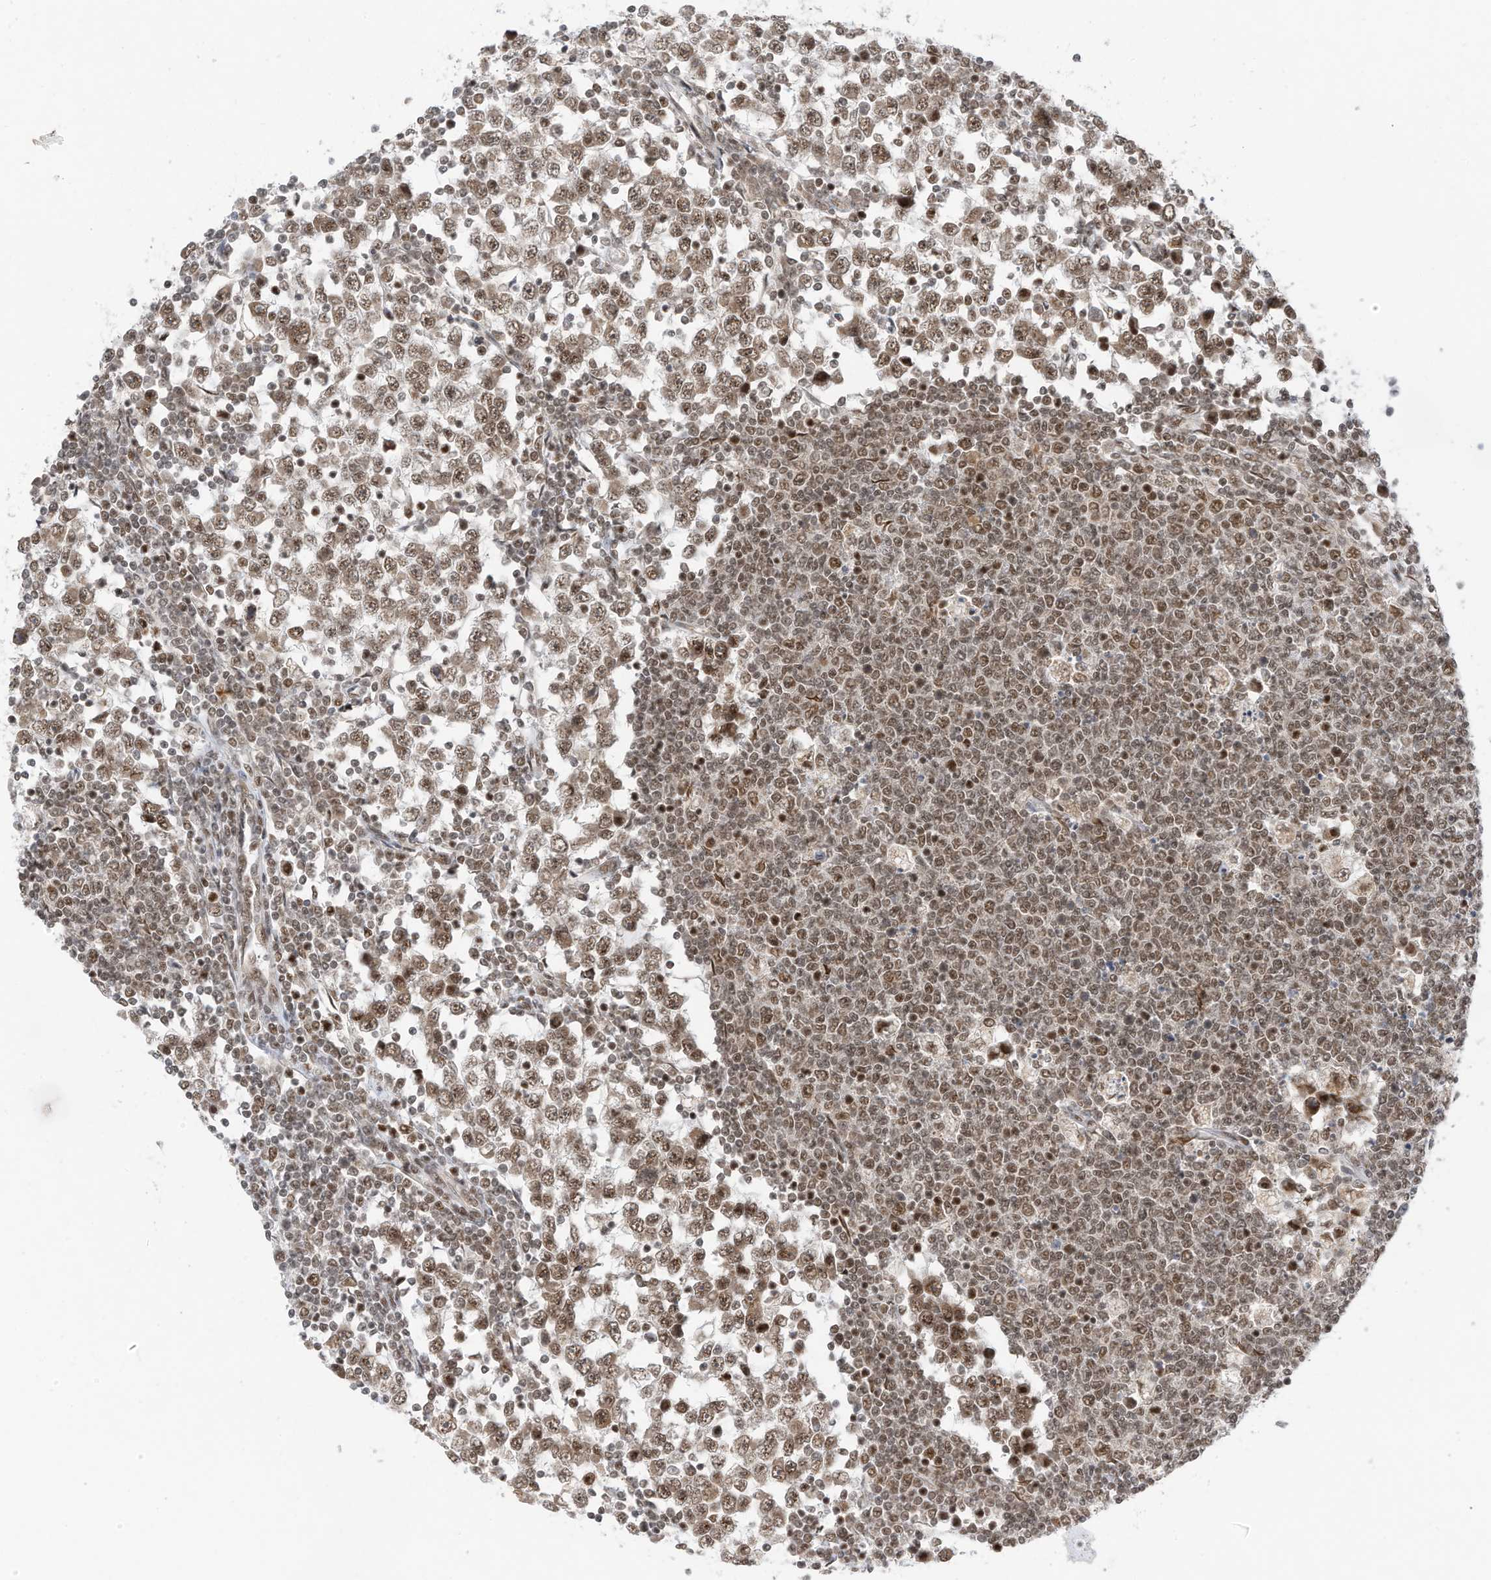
{"staining": {"intensity": "moderate", "quantity": ">75%", "location": "nuclear"}, "tissue": "testis cancer", "cell_type": "Tumor cells", "image_type": "cancer", "snomed": [{"axis": "morphology", "description": "Seminoma, NOS"}, {"axis": "topography", "description": "Testis"}], "caption": "Moderate nuclear expression is identified in approximately >75% of tumor cells in seminoma (testis).", "gene": "AURKAIP1", "patient": {"sex": "male", "age": 65}}